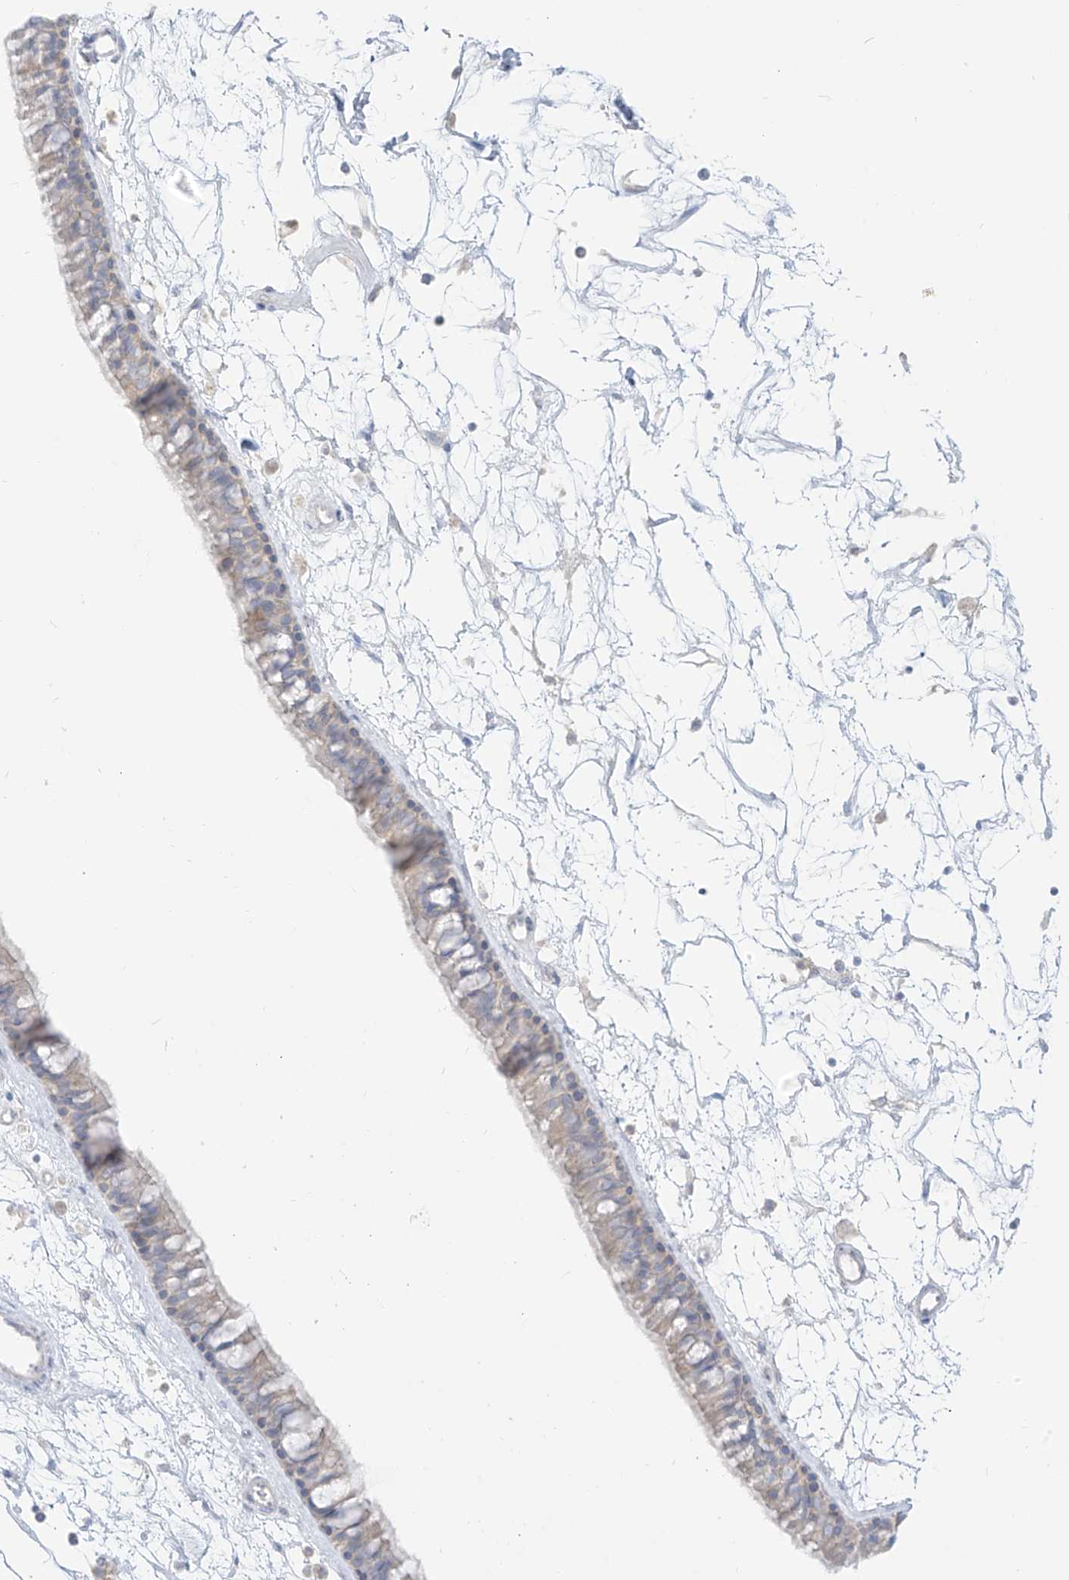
{"staining": {"intensity": "negative", "quantity": "none", "location": "none"}, "tissue": "nasopharynx", "cell_type": "Respiratory epithelial cells", "image_type": "normal", "snomed": [{"axis": "morphology", "description": "Normal tissue, NOS"}, {"axis": "topography", "description": "Nasopharynx"}], "caption": "Image shows no significant protein expression in respiratory epithelial cells of normal nasopharynx.", "gene": "ARHGEF40", "patient": {"sex": "male", "age": 64}}